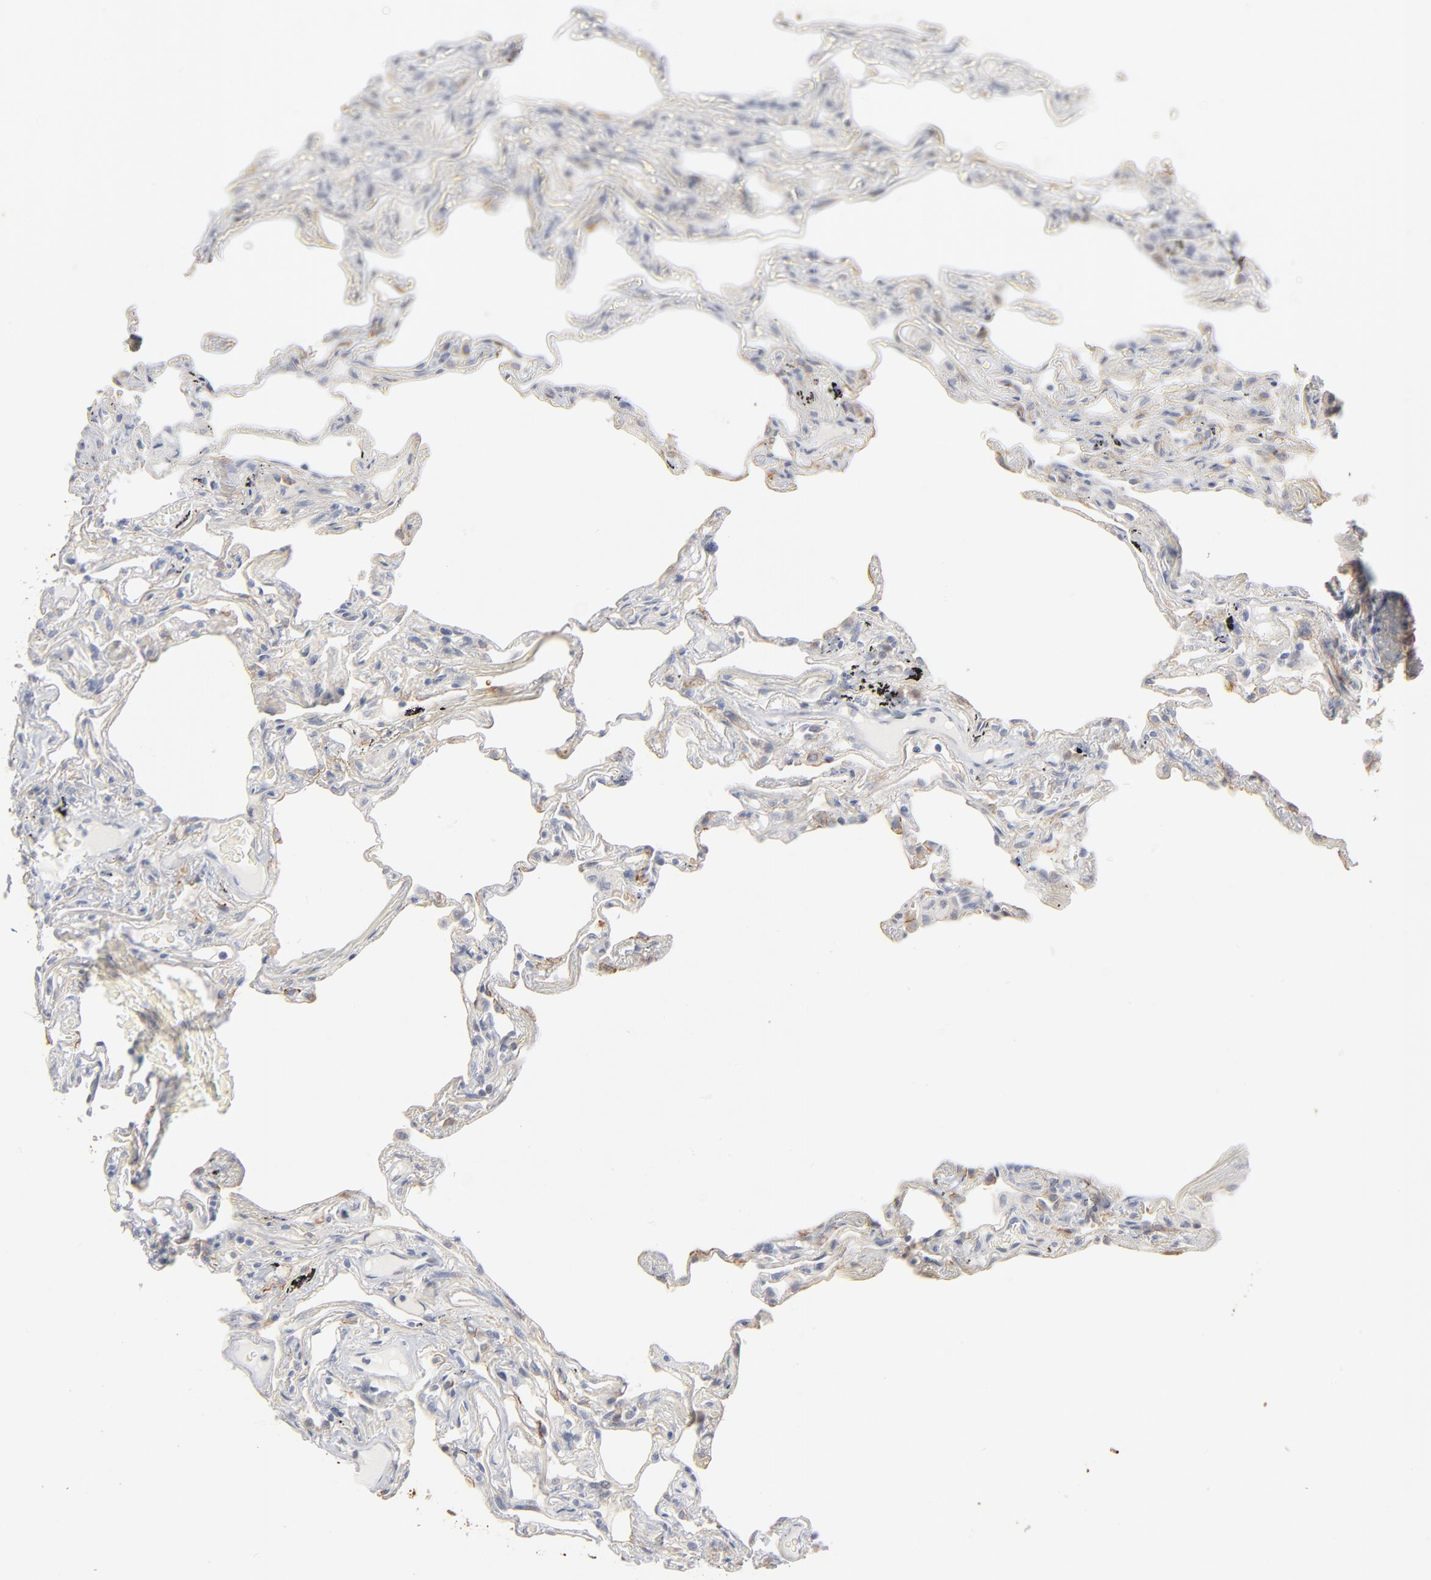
{"staining": {"intensity": "weak", "quantity": "25%-75%", "location": "cytoplasmic/membranous"}, "tissue": "lung", "cell_type": "Alveolar cells", "image_type": "normal", "snomed": [{"axis": "morphology", "description": "Normal tissue, NOS"}, {"axis": "morphology", "description": "Inflammation, NOS"}, {"axis": "topography", "description": "Lung"}], "caption": "About 25%-75% of alveolar cells in unremarkable lung demonstrate weak cytoplasmic/membranous protein positivity as visualized by brown immunohistochemical staining.", "gene": "EPCAM", "patient": {"sex": "male", "age": 69}}